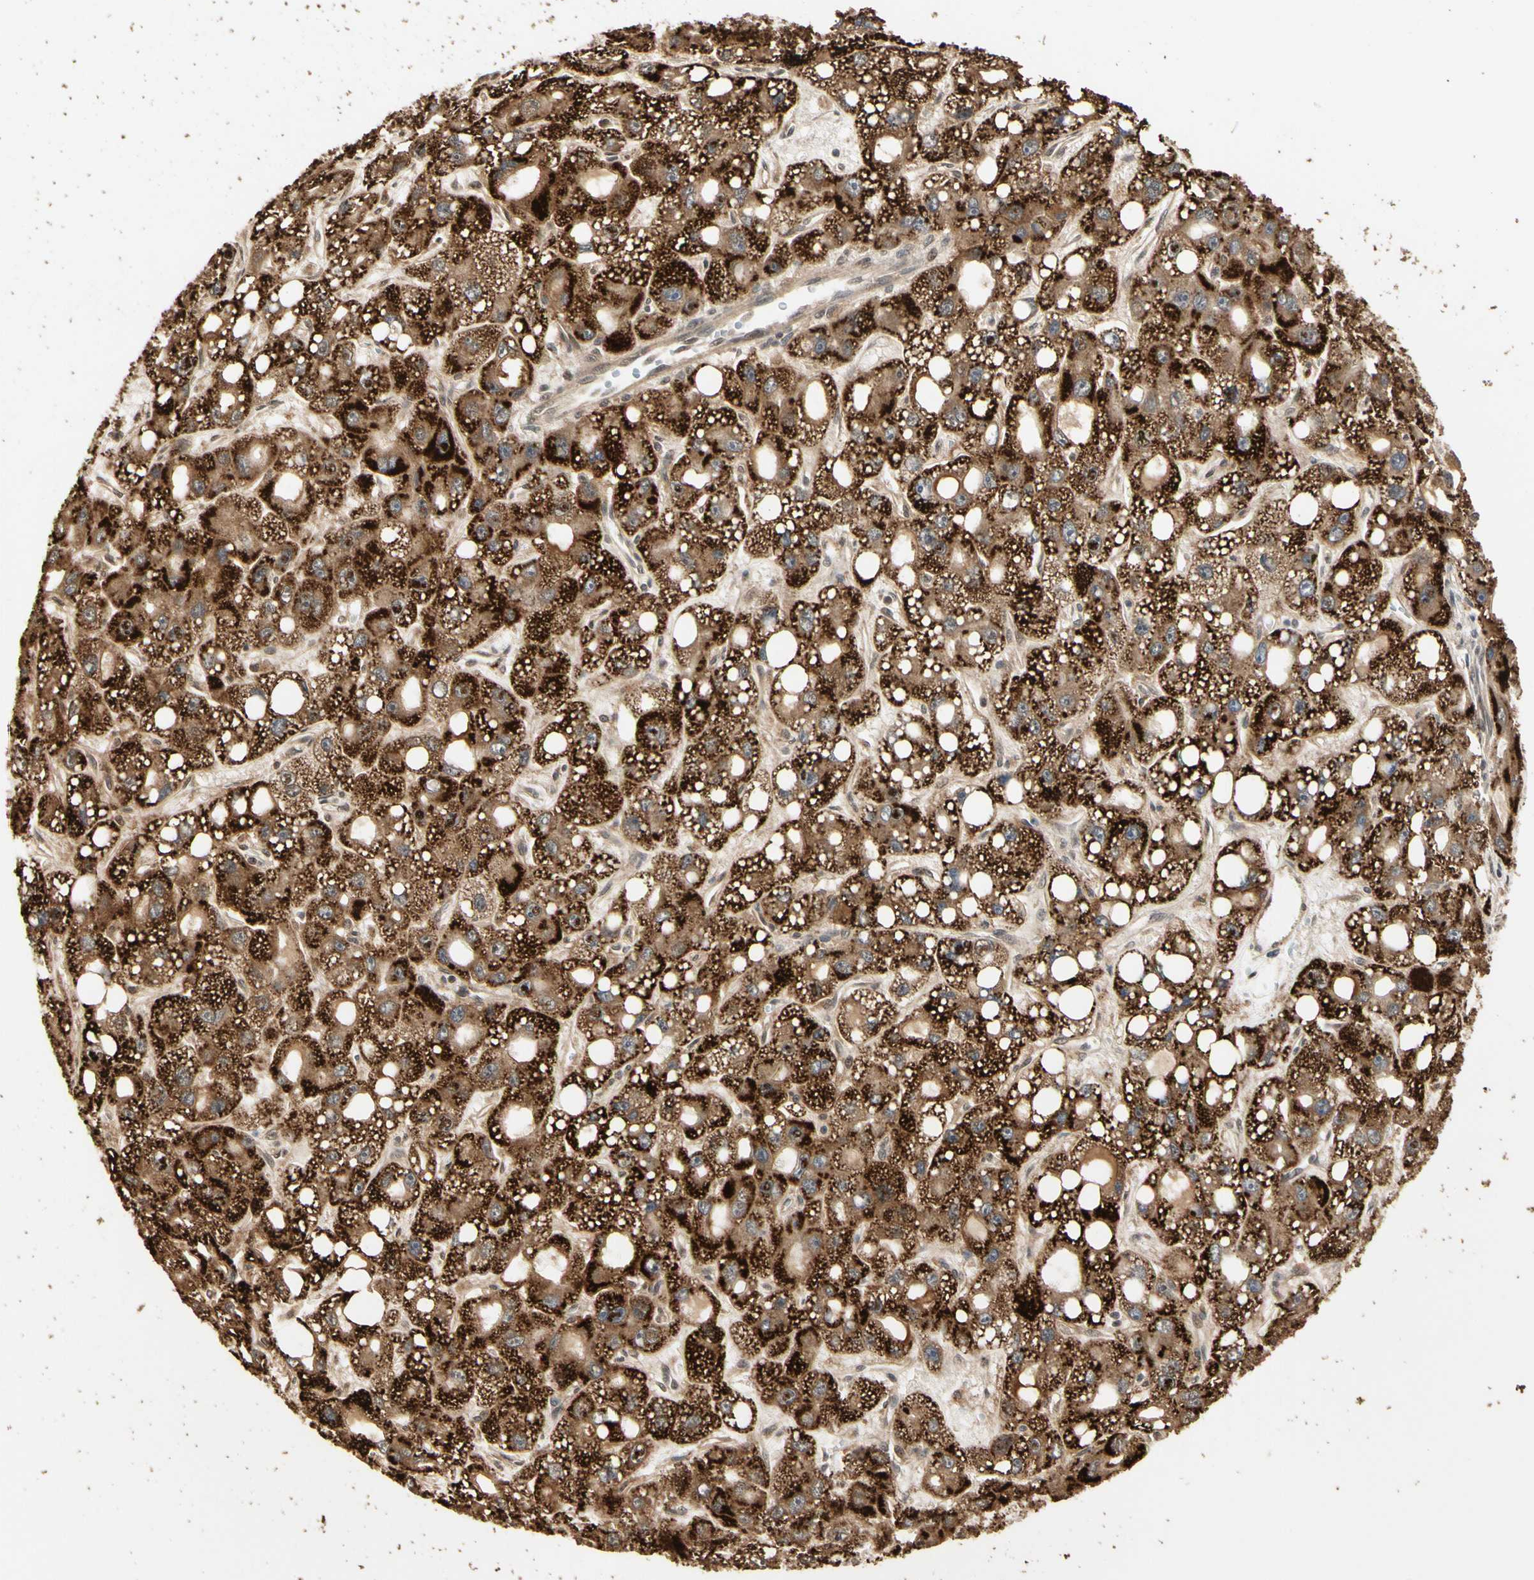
{"staining": {"intensity": "strong", "quantity": ">75%", "location": "cytoplasmic/membranous"}, "tissue": "liver cancer", "cell_type": "Tumor cells", "image_type": "cancer", "snomed": [{"axis": "morphology", "description": "Carcinoma, Hepatocellular, NOS"}, {"axis": "topography", "description": "Liver"}], "caption": "The histopathology image demonstrates immunohistochemical staining of liver cancer (hepatocellular carcinoma). There is strong cytoplasmic/membranous expression is appreciated in about >75% of tumor cells. (IHC, brightfield microscopy, high magnification).", "gene": "TAOK1", "patient": {"sex": "male", "age": 55}}